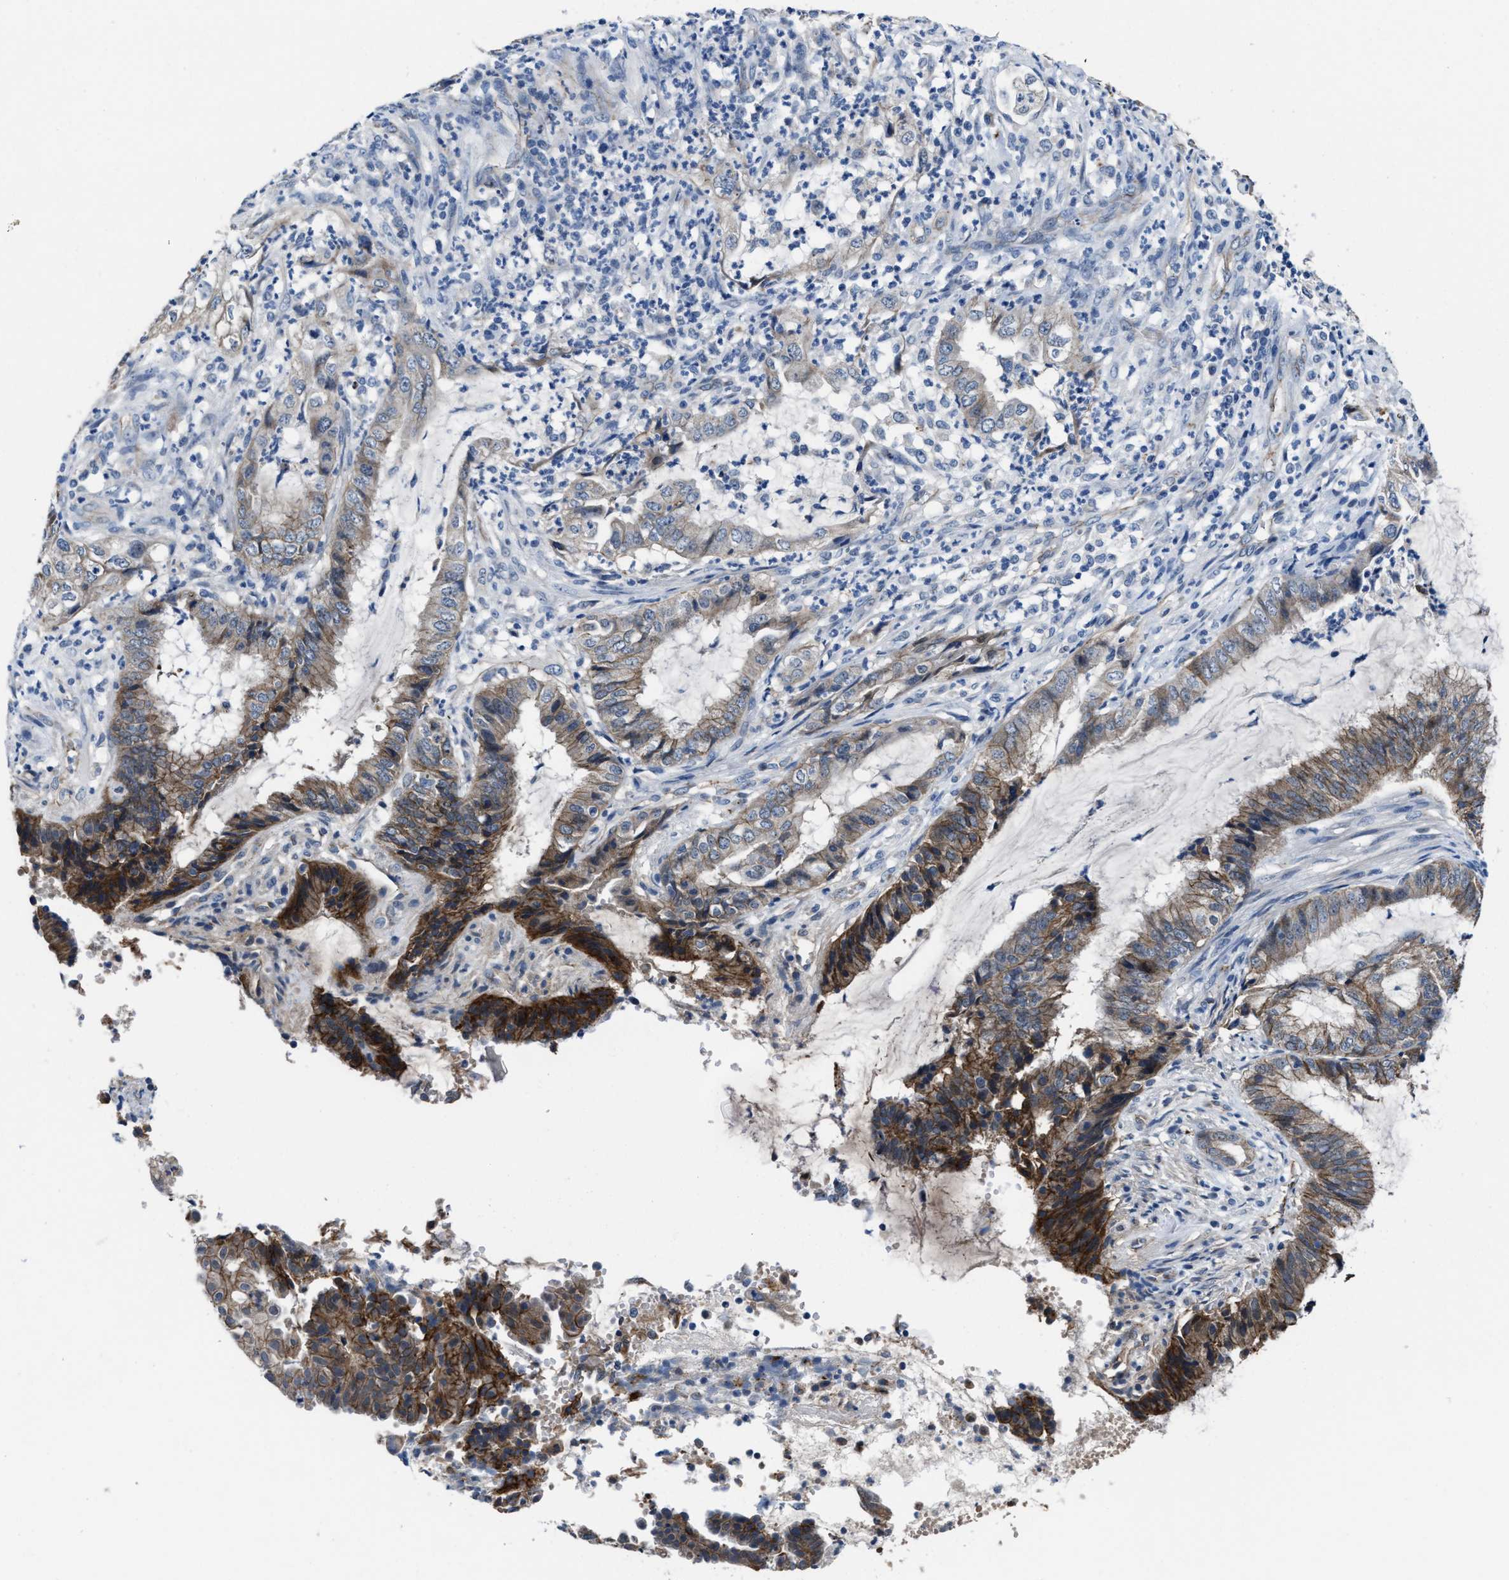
{"staining": {"intensity": "moderate", "quantity": ">75%", "location": "cytoplasmic/membranous"}, "tissue": "endometrial cancer", "cell_type": "Tumor cells", "image_type": "cancer", "snomed": [{"axis": "morphology", "description": "Adenocarcinoma, NOS"}, {"axis": "topography", "description": "Endometrium"}], "caption": "Brown immunohistochemical staining in endometrial adenocarcinoma reveals moderate cytoplasmic/membranous staining in approximately >75% of tumor cells. (Brightfield microscopy of DAB IHC at high magnification).", "gene": "GHITM", "patient": {"sex": "female", "age": 51}}